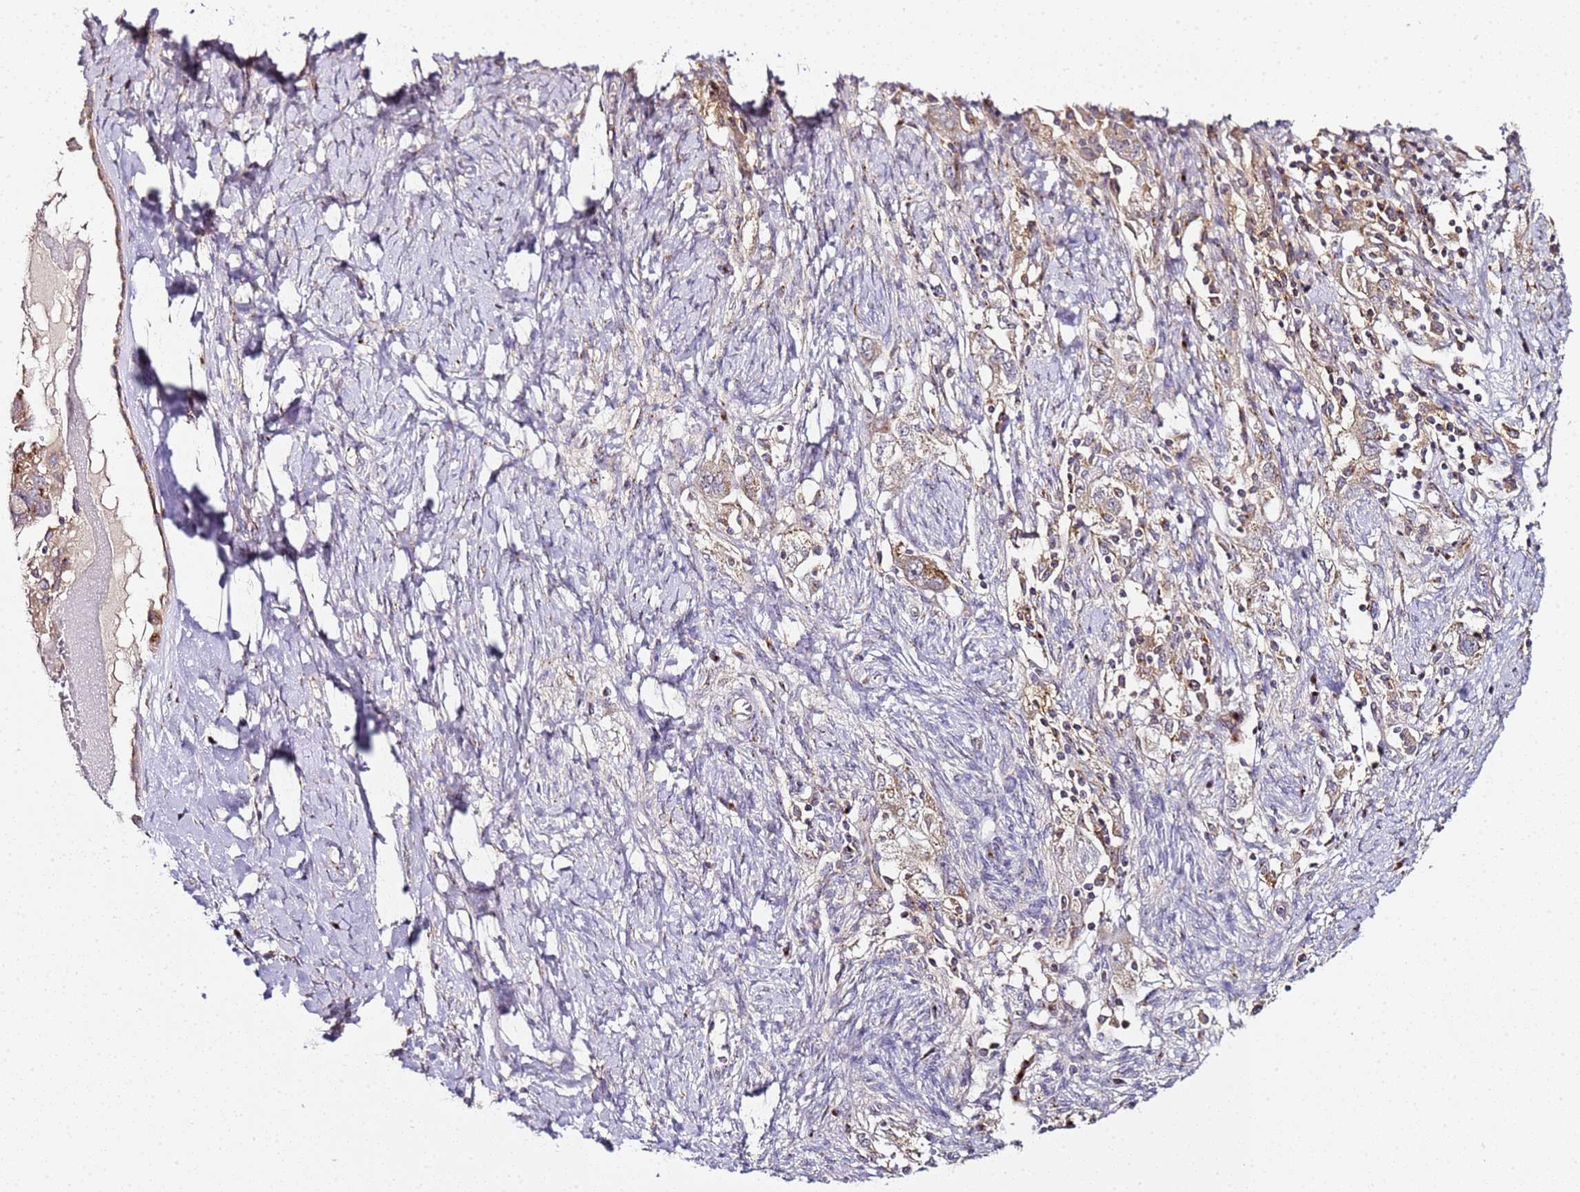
{"staining": {"intensity": "weak", "quantity": "<25%", "location": "cytoplasmic/membranous"}, "tissue": "ovarian cancer", "cell_type": "Tumor cells", "image_type": "cancer", "snomed": [{"axis": "morphology", "description": "Carcinoma, NOS"}, {"axis": "morphology", "description": "Cystadenocarcinoma, serous, NOS"}, {"axis": "topography", "description": "Ovary"}], "caption": "This is a image of immunohistochemistry (IHC) staining of ovarian cancer (carcinoma), which shows no positivity in tumor cells.", "gene": "MRPL49", "patient": {"sex": "female", "age": 69}}